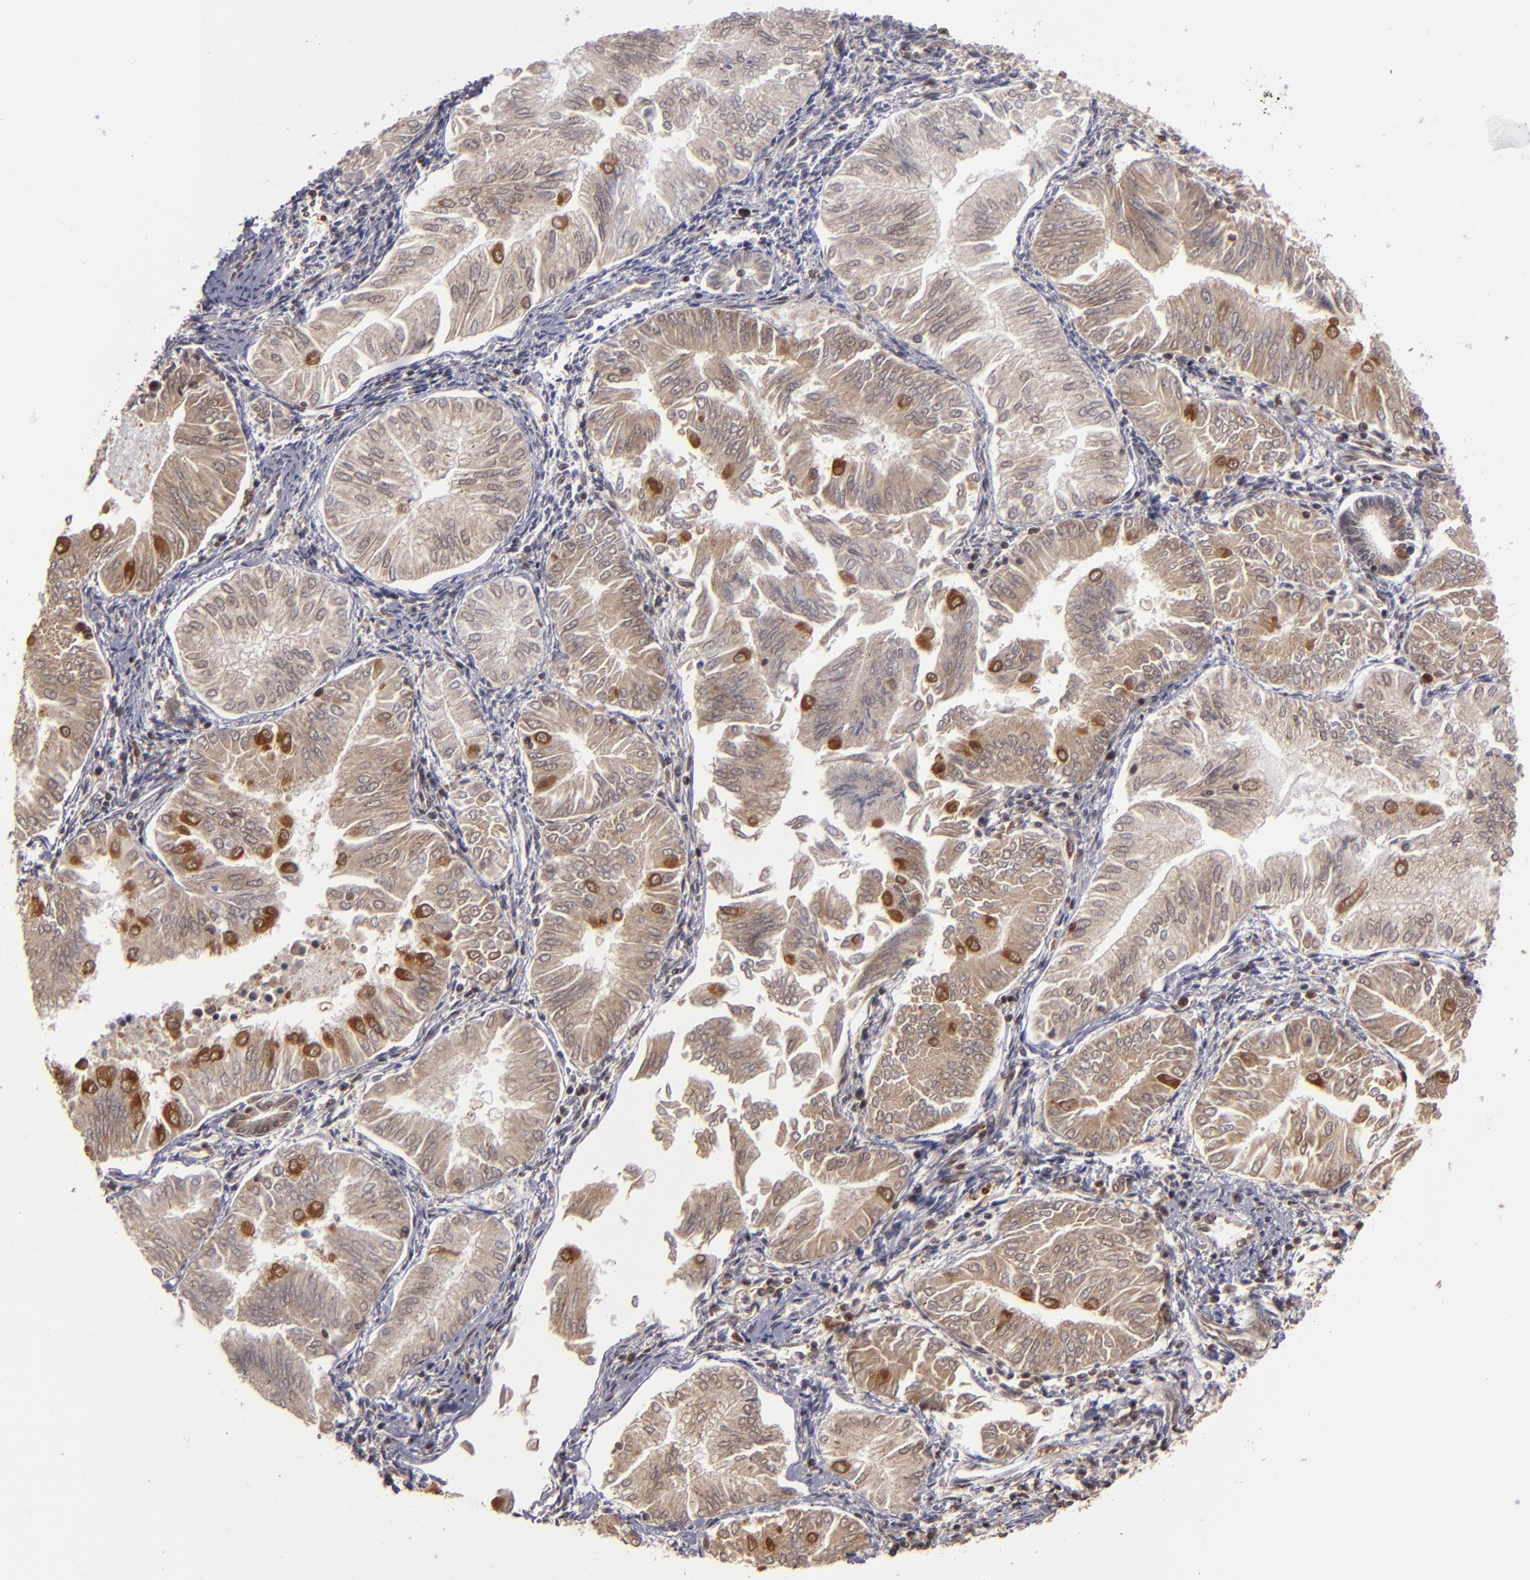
{"staining": {"intensity": "weak", "quantity": ">75%", "location": "cytoplasmic/membranous"}, "tissue": "endometrial cancer", "cell_type": "Tumor cells", "image_type": "cancer", "snomed": [{"axis": "morphology", "description": "Adenocarcinoma, NOS"}, {"axis": "topography", "description": "Endometrium"}], "caption": "High-power microscopy captured an IHC micrograph of endometrial adenocarcinoma, revealing weak cytoplasmic/membranous staining in approximately >75% of tumor cells. (brown staining indicates protein expression, while blue staining denotes nuclei).", "gene": "MAPK3", "patient": {"sex": "female", "age": 53}}